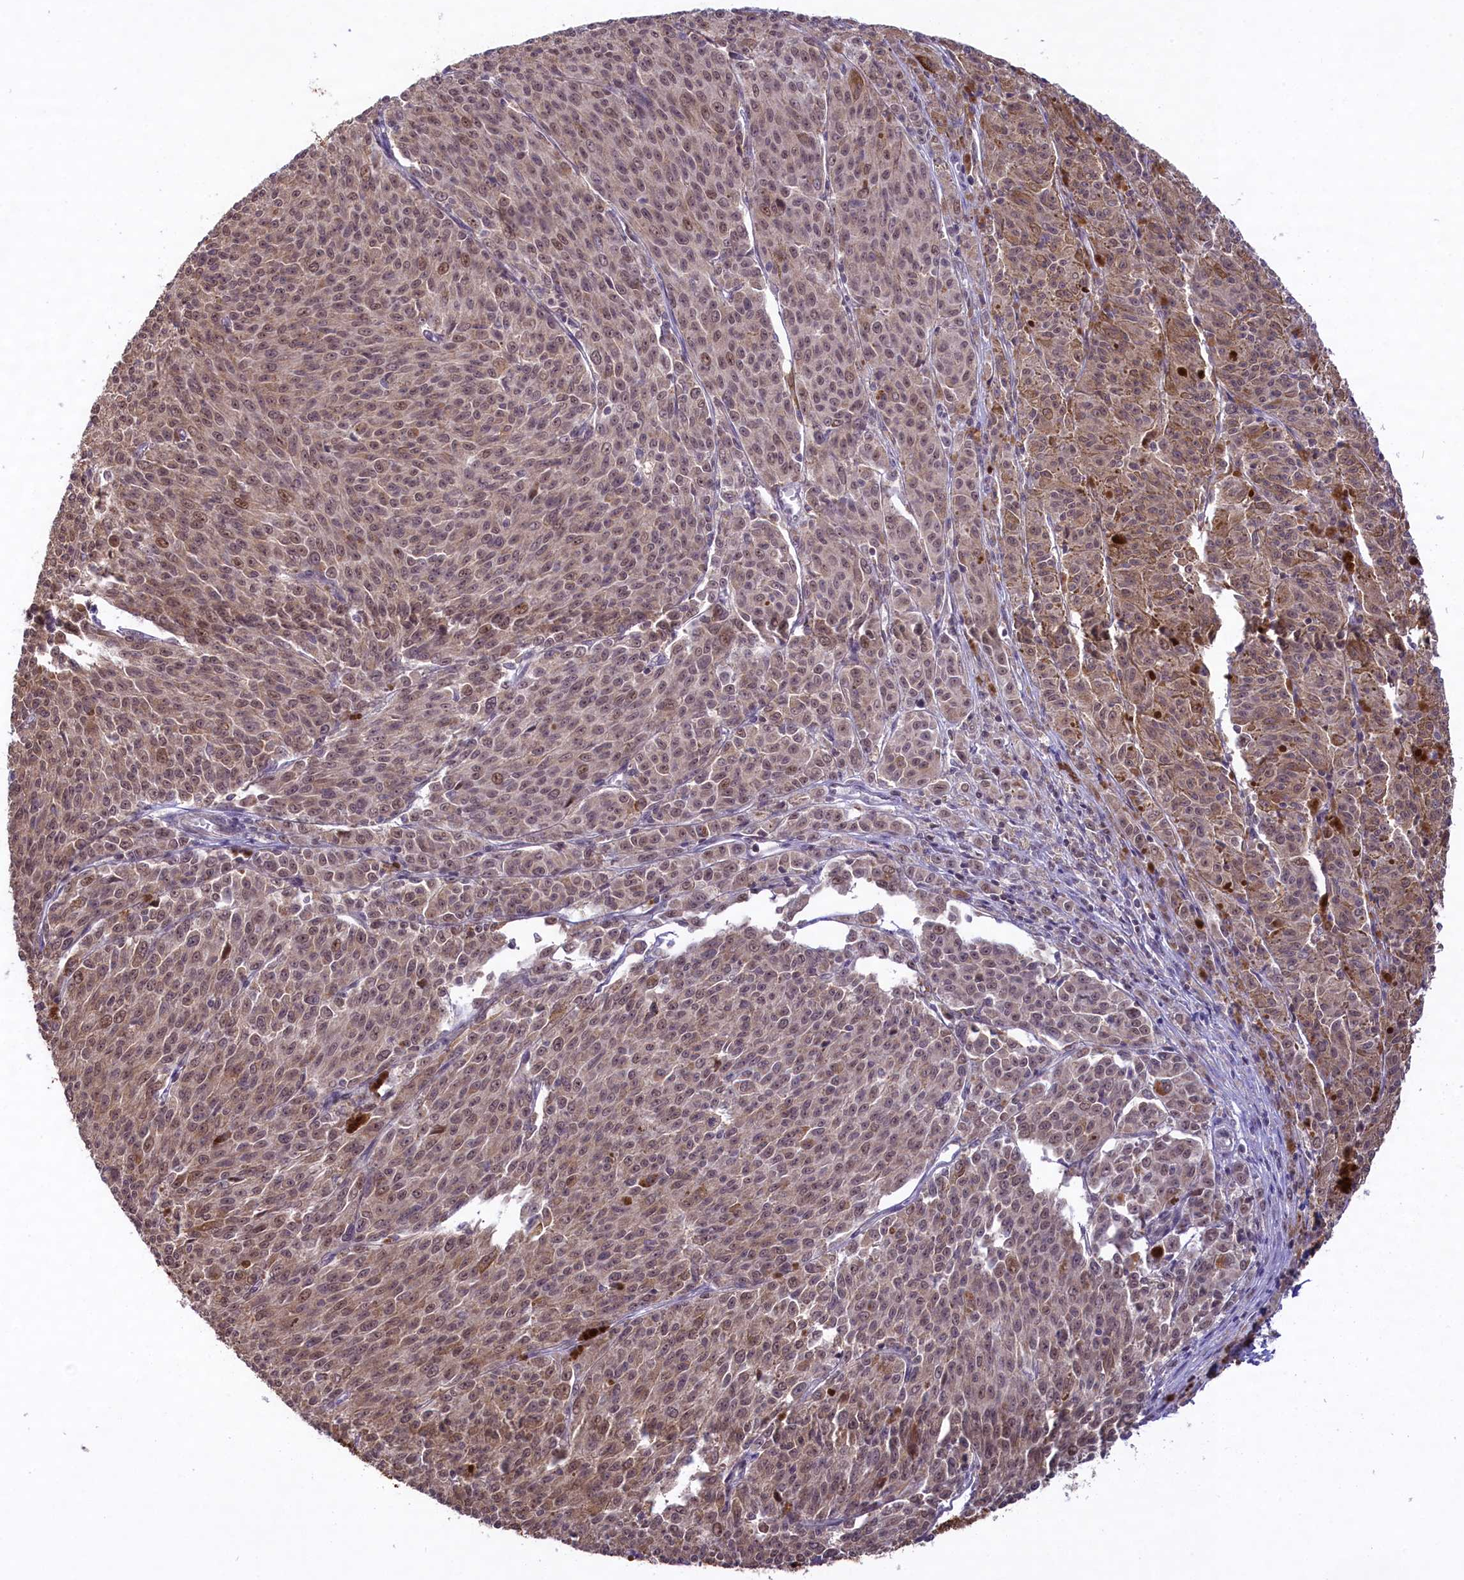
{"staining": {"intensity": "weak", "quantity": "25%-75%", "location": "cytoplasmic/membranous,nuclear"}, "tissue": "melanoma", "cell_type": "Tumor cells", "image_type": "cancer", "snomed": [{"axis": "morphology", "description": "Malignant melanoma, NOS"}, {"axis": "topography", "description": "Skin"}], "caption": "Human melanoma stained with a brown dye reveals weak cytoplasmic/membranous and nuclear positive staining in approximately 25%-75% of tumor cells.", "gene": "CARD8", "patient": {"sex": "female", "age": 52}}